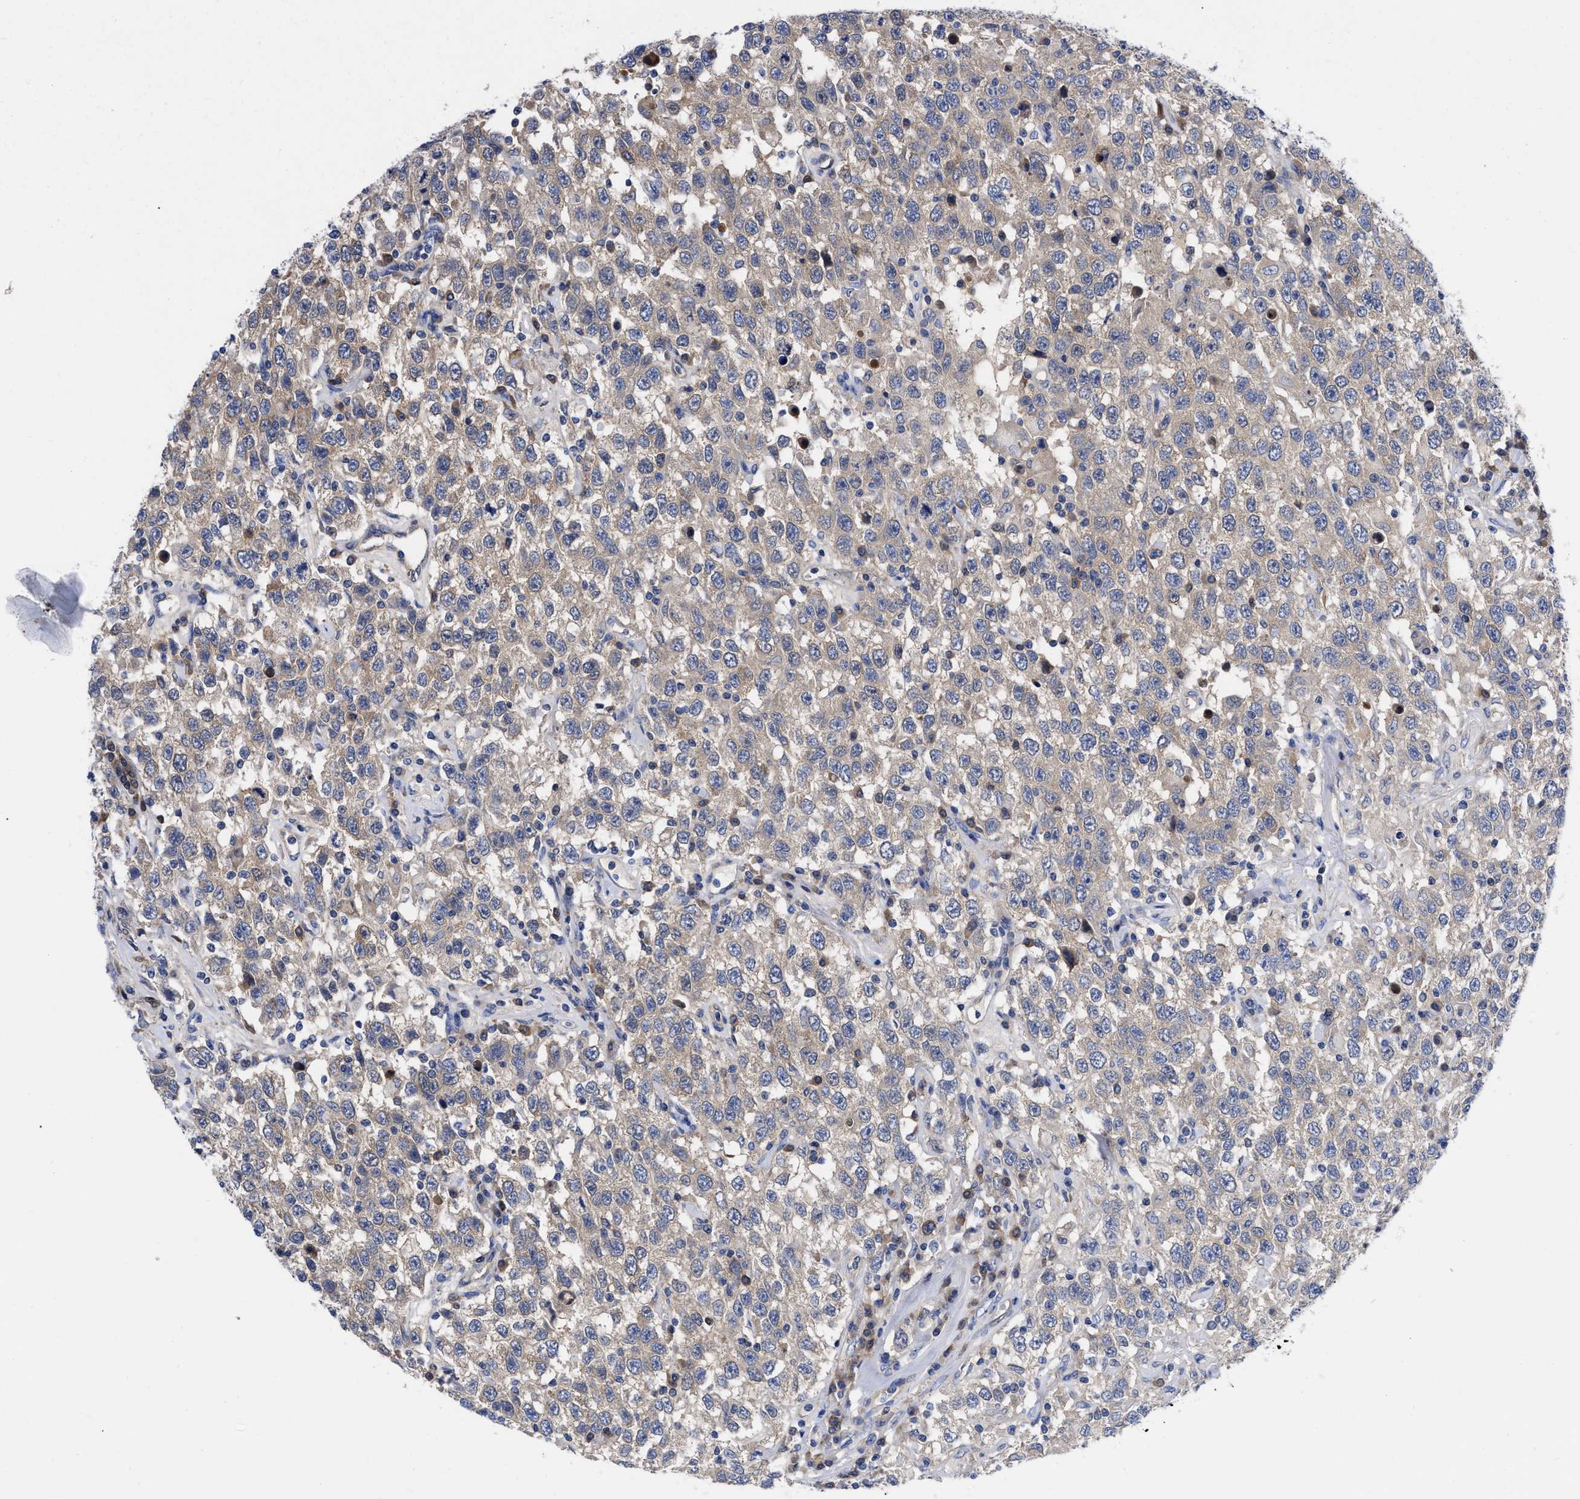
{"staining": {"intensity": "weak", "quantity": ">75%", "location": "cytoplasmic/membranous"}, "tissue": "testis cancer", "cell_type": "Tumor cells", "image_type": "cancer", "snomed": [{"axis": "morphology", "description": "Seminoma, NOS"}, {"axis": "topography", "description": "Testis"}], "caption": "Testis seminoma stained with immunohistochemistry (IHC) displays weak cytoplasmic/membranous staining in approximately >75% of tumor cells.", "gene": "RBKS", "patient": {"sex": "male", "age": 41}}